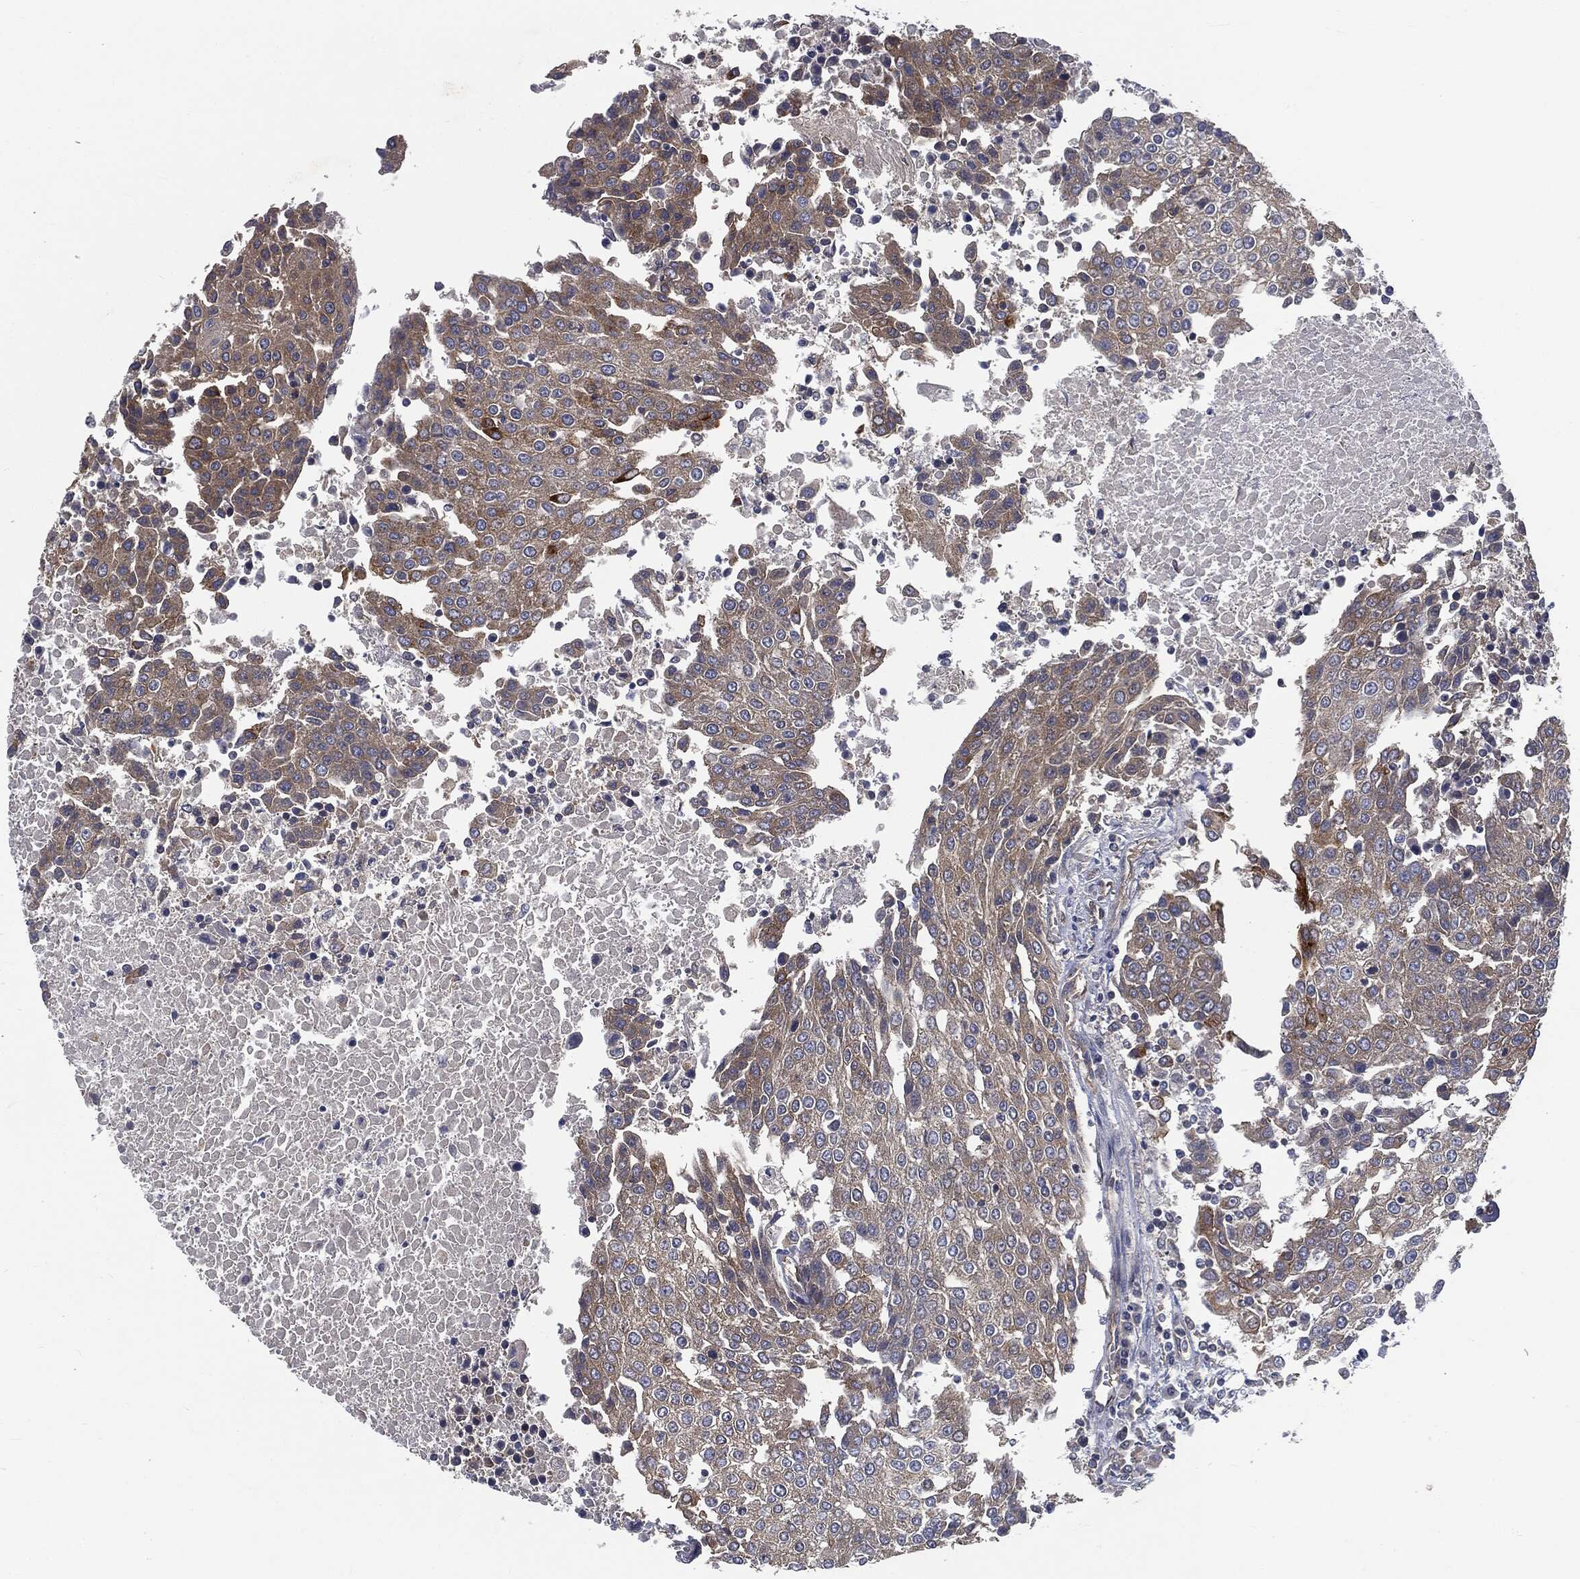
{"staining": {"intensity": "moderate", "quantity": "25%-75%", "location": "cytoplasmic/membranous"}, "tissue": "urothelial cancer", "cell_type": "Tumor cells", "image_type": "cancer", "snomed": [{"axis": "morphology", "description": "Urothelial carcinoma, High grade"}, {"axis": "topography", "description": "Urinary bladder"}], "caption": "Protein staining exhibits moderate cytoplasmic/membranous positivity in approximately 25%-75% of tumor cells in urothelial carcinoma (high-grade). (Brightfield microscopy of DAB IHC at high magnification).", "gene": "EPS15L1", "patient": {"sex": "female", "age": 85}}